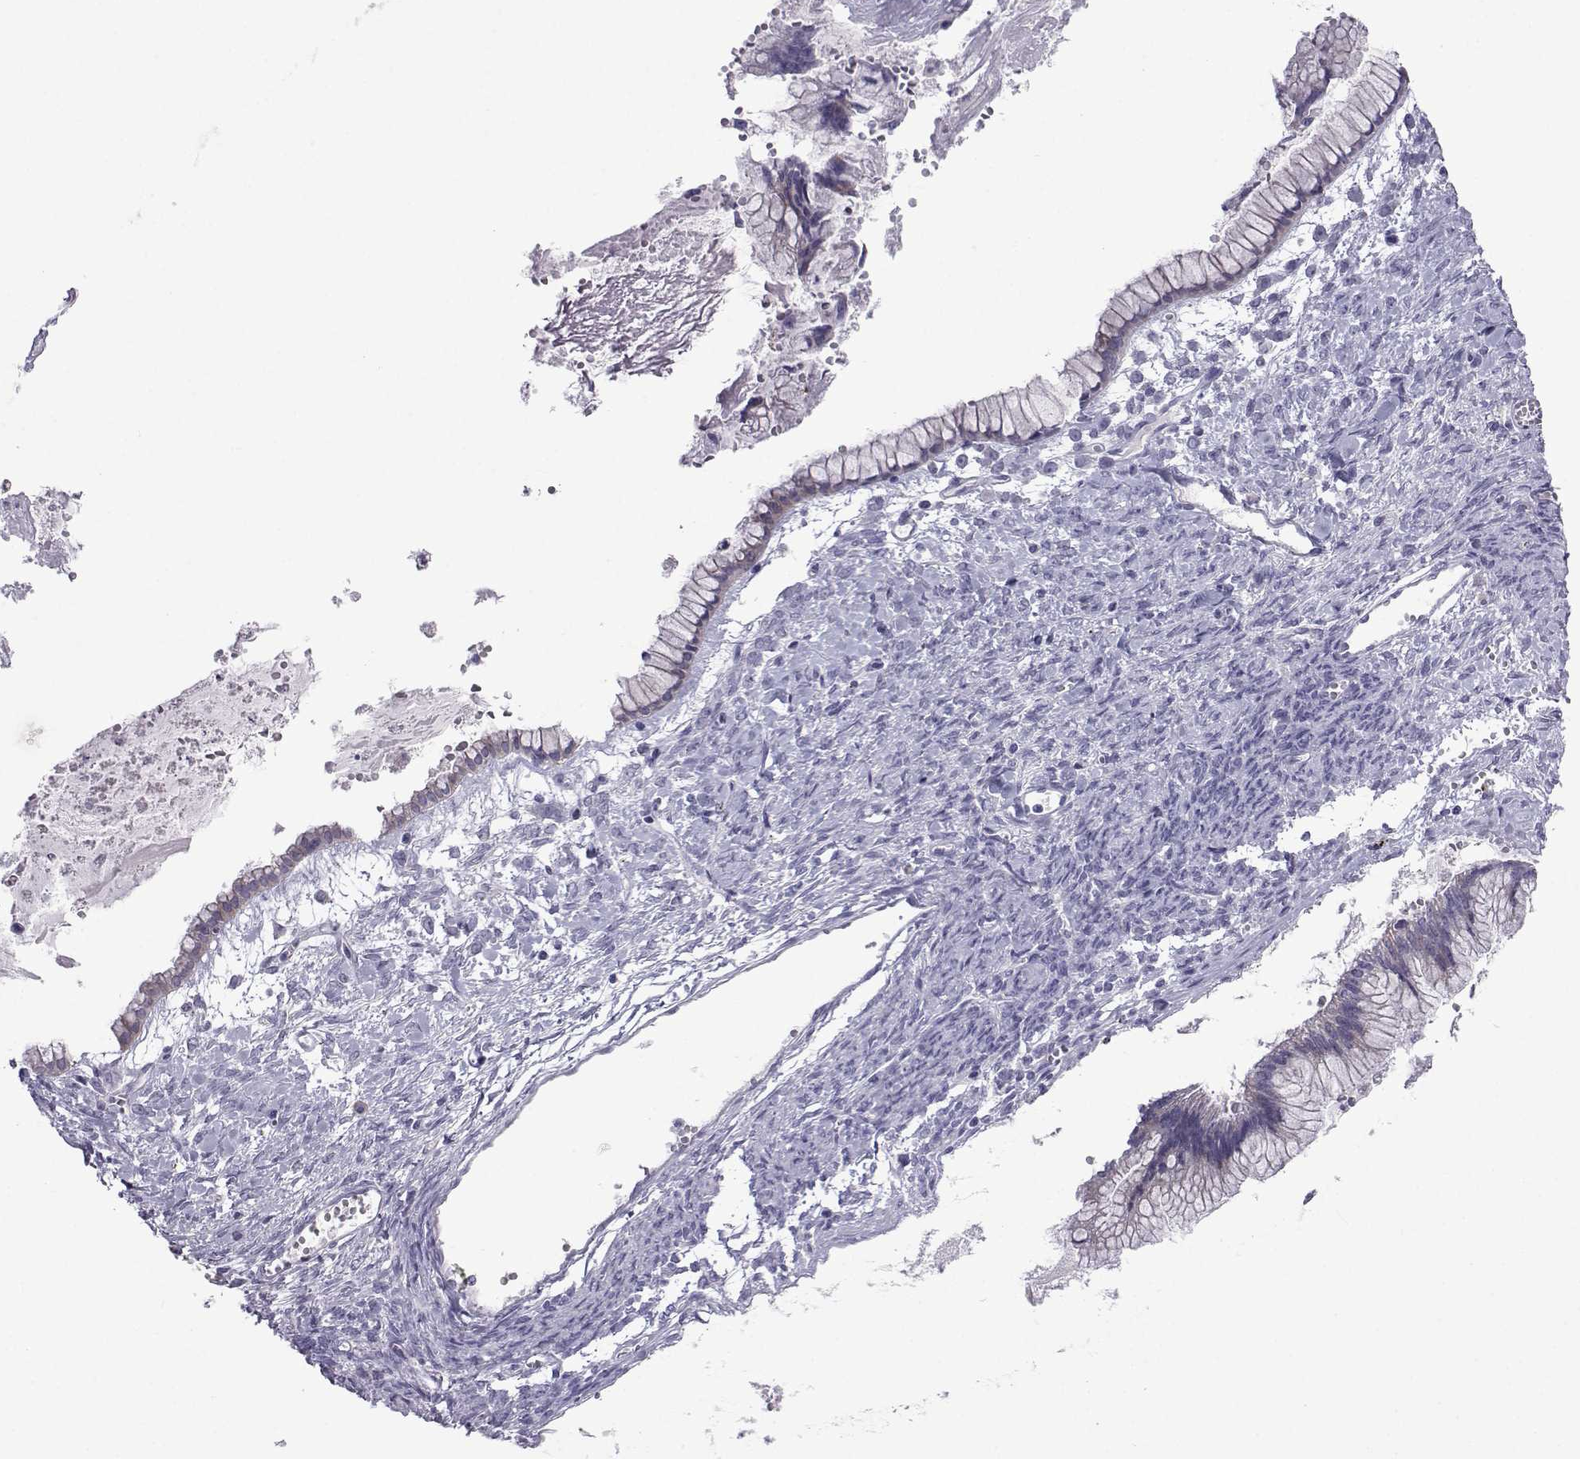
{"staining": {"intensity": "negative", "quantity": "none", "location": "none"}, "tissue": "ovarian cancer", "cell_type": "Tumor cells", "image_type": "cancer", "snomed": [{"axis": "morphology", "description": "Cystadenocarcinoma, mucinous, NOS"}, {"axis": "topography", "description": "Ovary"}], "caption": "Immunohistochemistry (IHC) of ovarian cancer (mucinous cystadenocarcinoma) reveals no staining in tumor cells.", "gene": "COL22A1", "patient": {"sex": "female", "age": 67}}